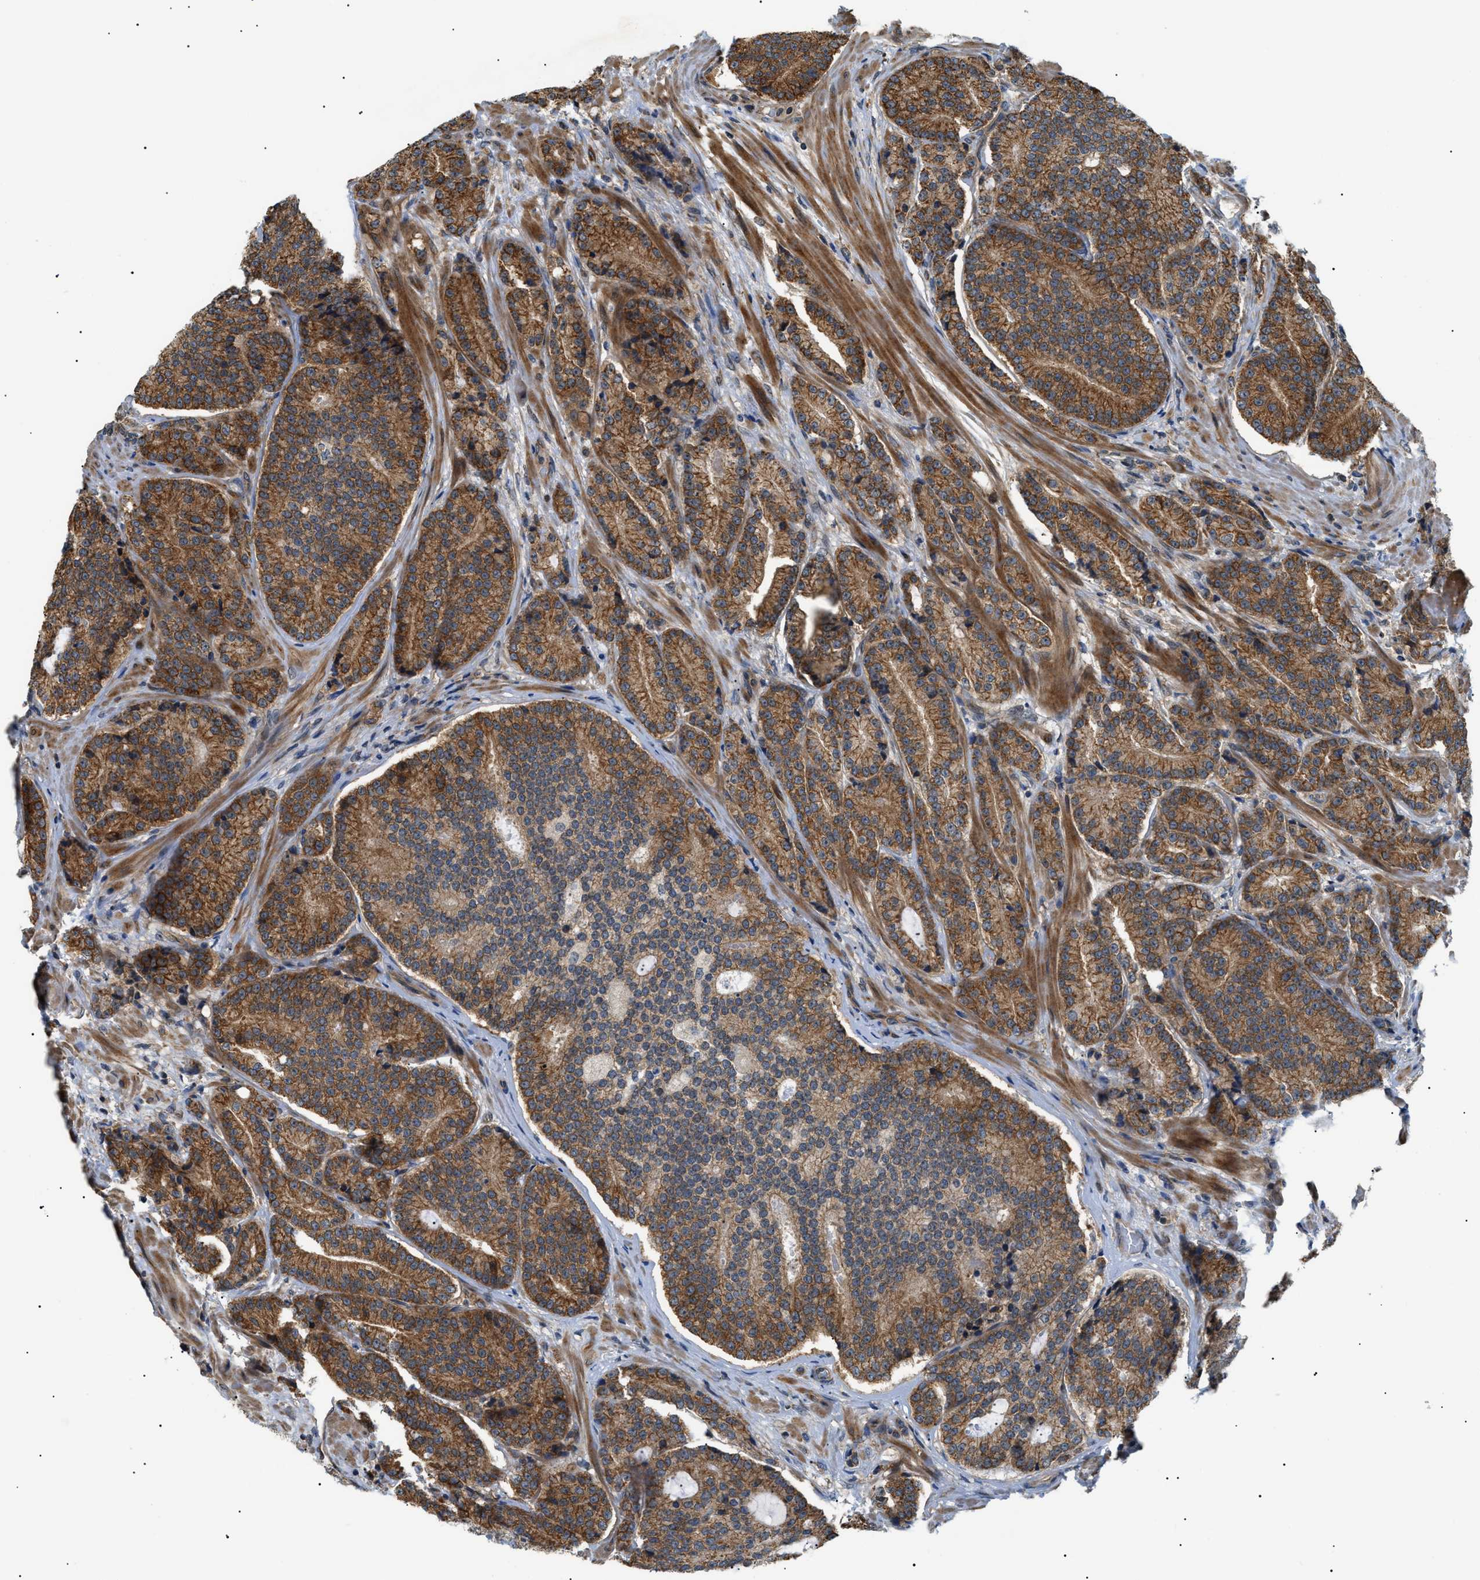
{"staining": {"intensity": "moderate", "quantity": ">75%", "location": "cytoplasmic/membranous"}, "tissue": "prostate cancer", "cell_type": "Tumor cells", "image_type": "cancer", "snomed": [{"axis": "morphology", "description": "Adenocarcinoma, High grade"}, {"axis": "topography", "description": "Prostate"}], "caption": "Prostate cancer stained with IHC shows moderate cytoplasmic/membranous positivity in approximately >75% of tumor cells. (Brightfield microscopy of DAB IHC at high magnification).", "gene": "SRPK1", "patient": {"sex": "male", "age": 61}}